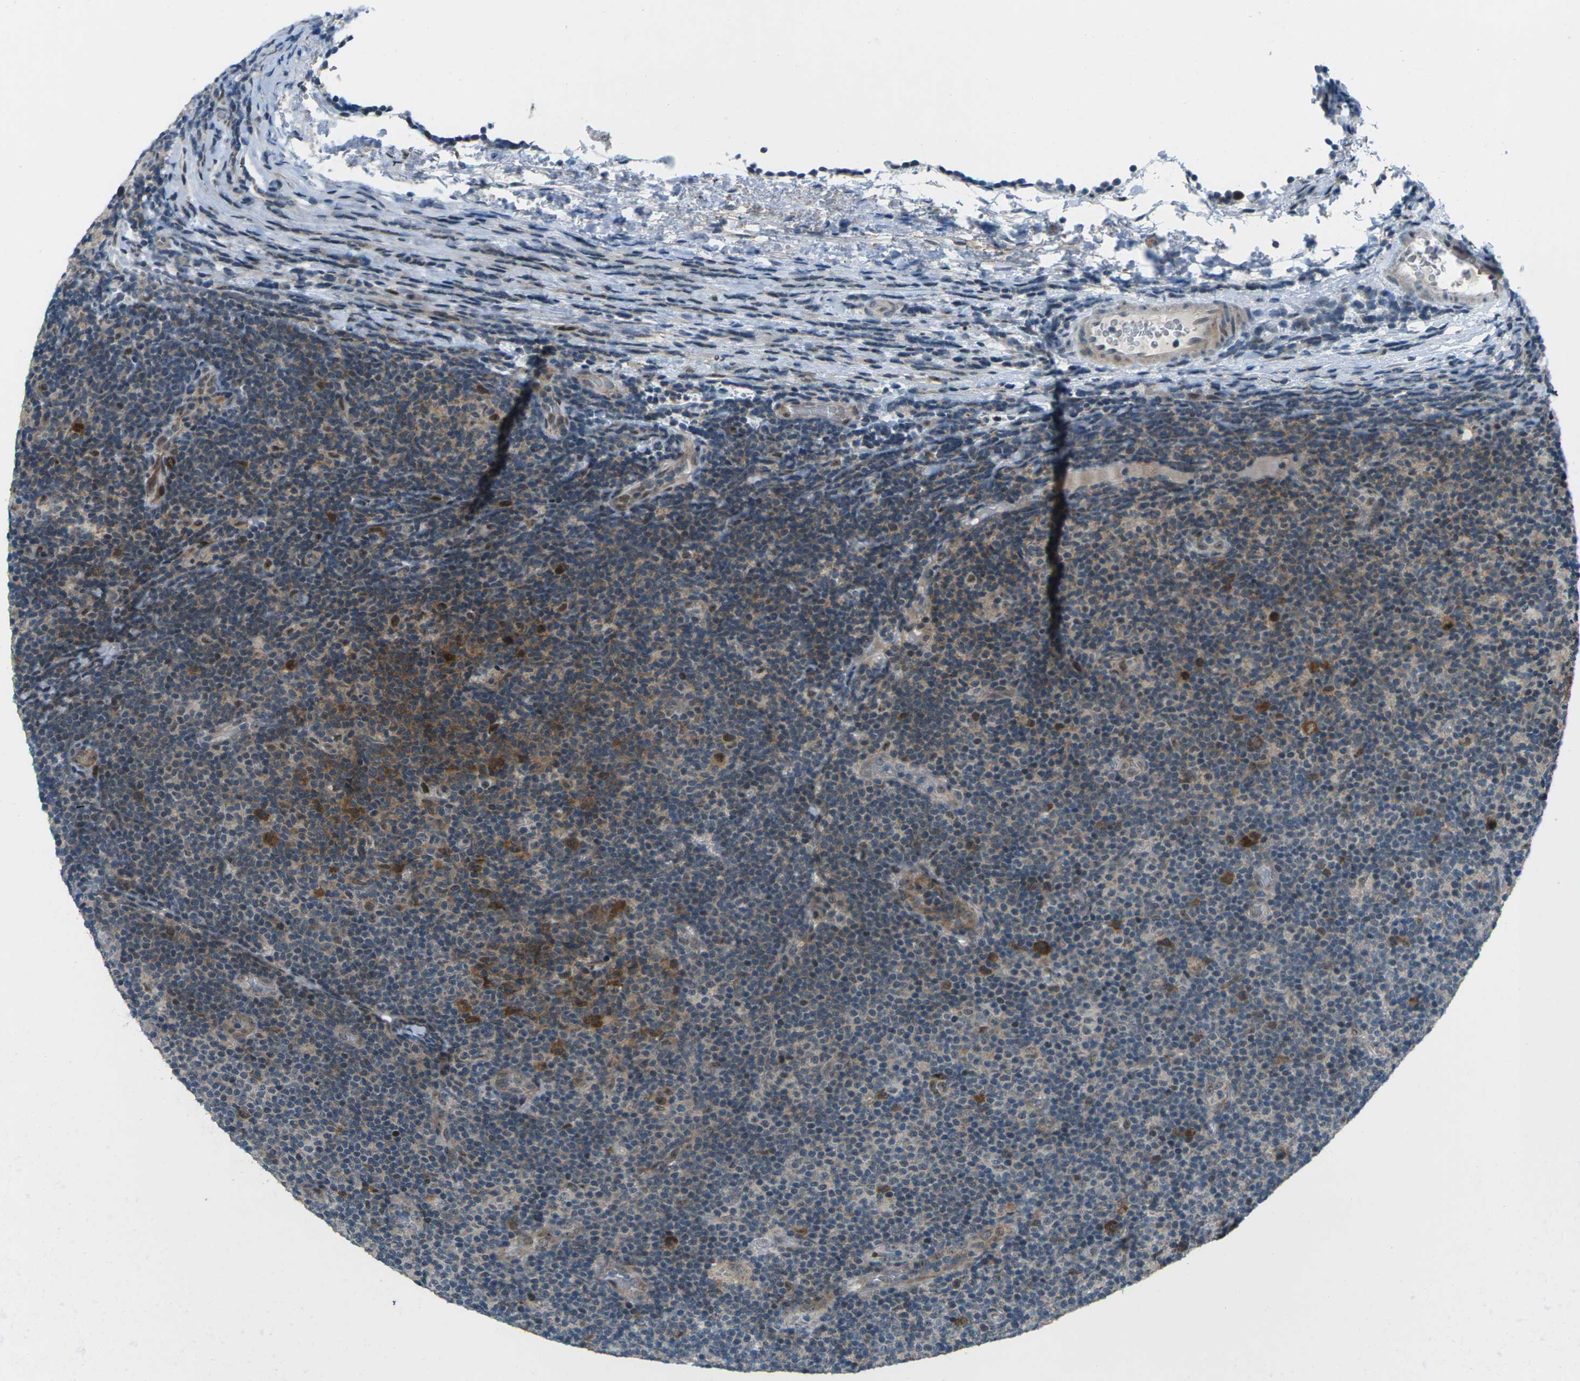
{"staining": {"intensity": "moderate", "quantity": "25%-75%", "location": "cytoplasmic/membranous"}, "tissue": "lymphoma", "cell_type": "Tumor cells", "image_type": "cancer", "snomed": [{"axis": "morphology", "description": "Malignant lymphoma, non-Hodgkin's type, Low grade"}, {"axis": "topography", "description": "Lymph node"}], "caption": "Protein staining of malignant lymphoma, non-Hodgkin's type (low-grade) tissue shows moderate cytoplasmic/membranous staining in approximately 25%-75% of tumor cells.", "gene": "UBE2S", "patient": {"sex": "male", "age": 83}}